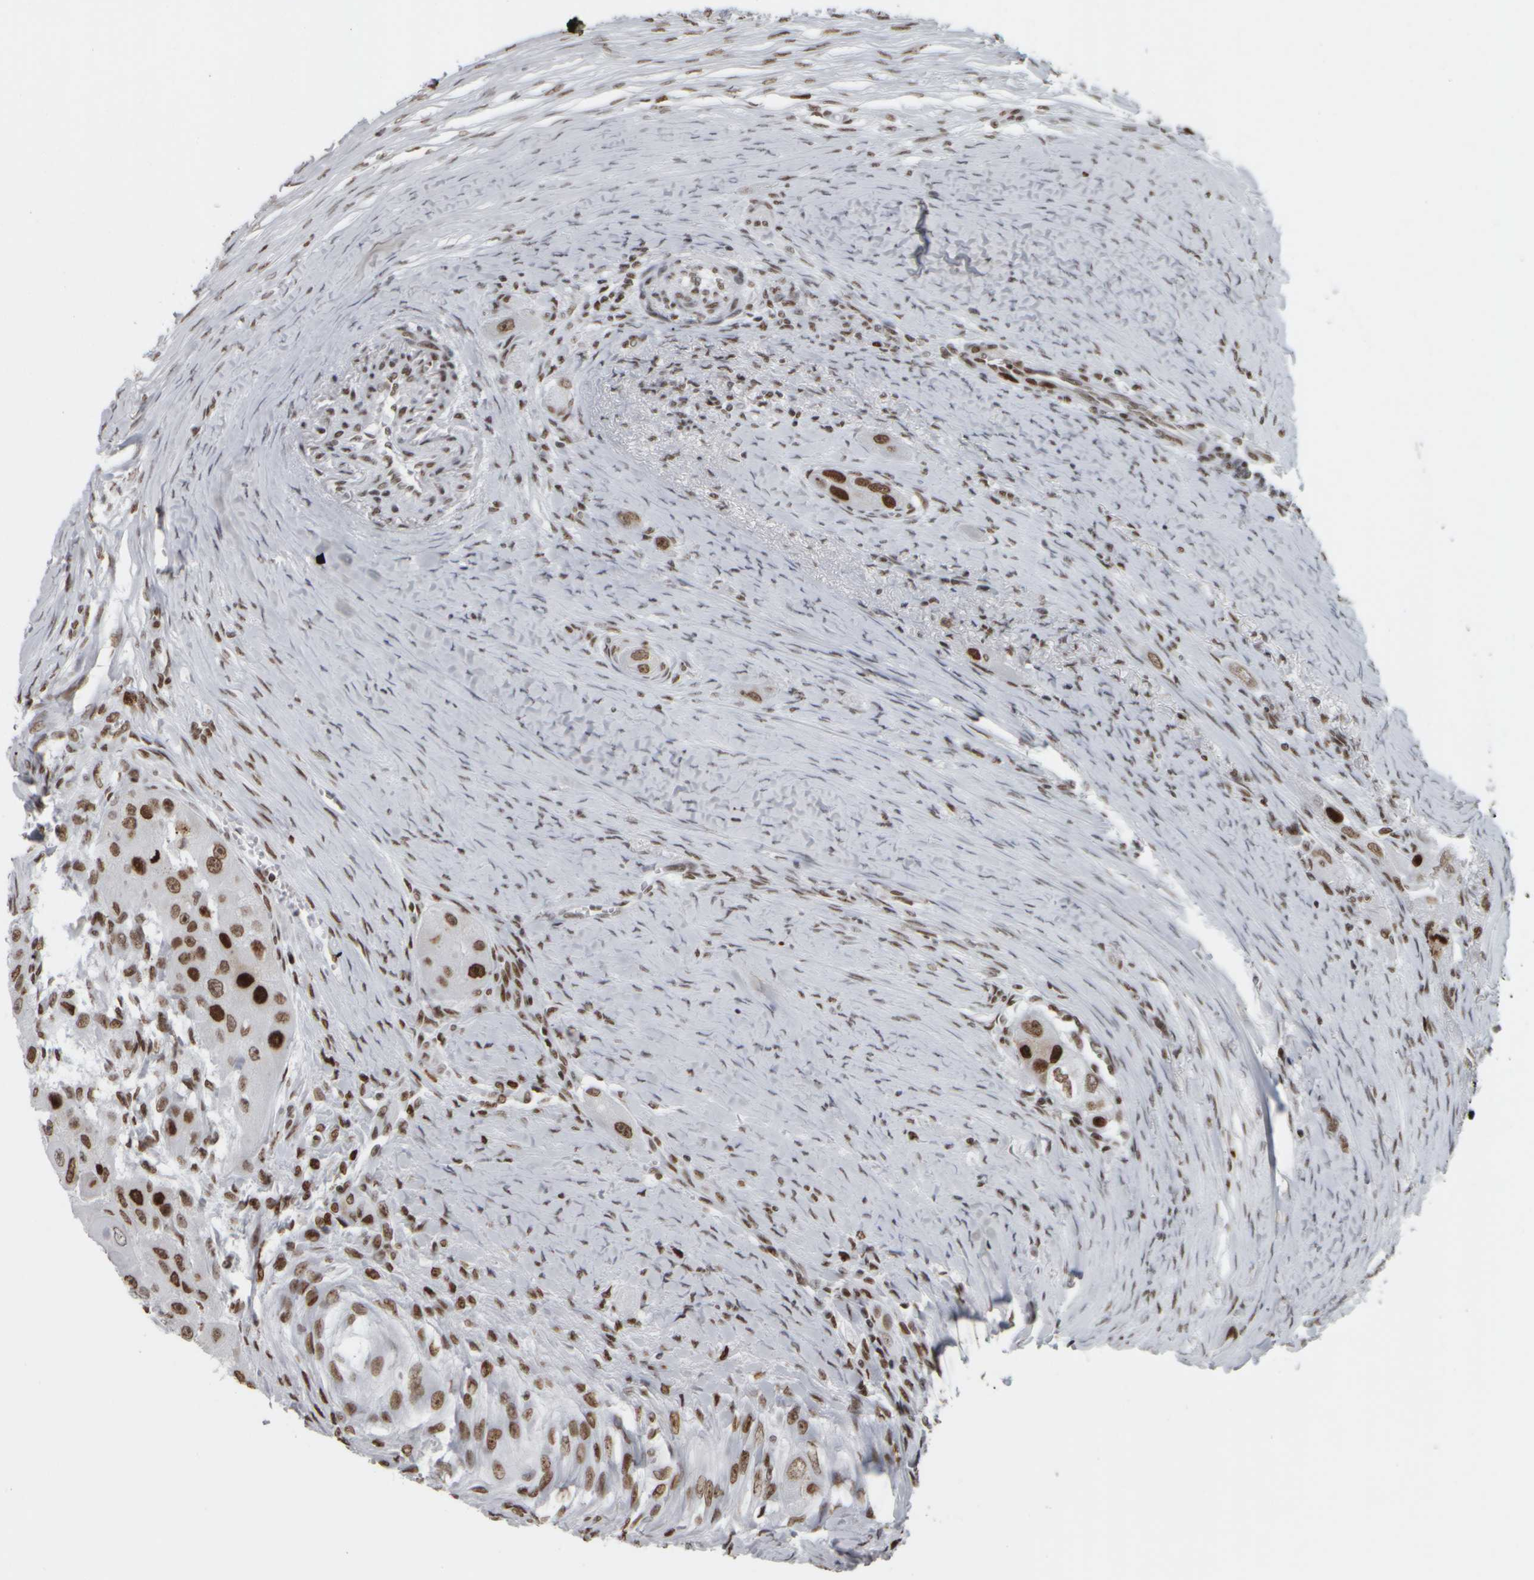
{"staining": {"intensity": "strong", "quantity": ">75%", "location": "nuclear"}, "tissue": "head and neck cancer", "cell_type": "Tumor cells", "image_type": "cancer", "snomed": [{"axis": "morphology", "description": "Normal tissue, NOS"}, {"axis": "morphology", "description": "Squamous cell carcinoma, NOS"}, {"axis": "topography", "description": "Skeletal muscle"}, {"axis": "topography", "description": "Head-Neck"}], "caption": "Immunohistochemical staining of head and neck squamous cell carcinoma exhibits high levels of strong nuclear protein staining in approximately >75% of tumor cells. The protein is shown in brown color, while the nuclei are stained blue.", "gene": "TOP2B", "patient": {"sex": "male", "age": 51}}